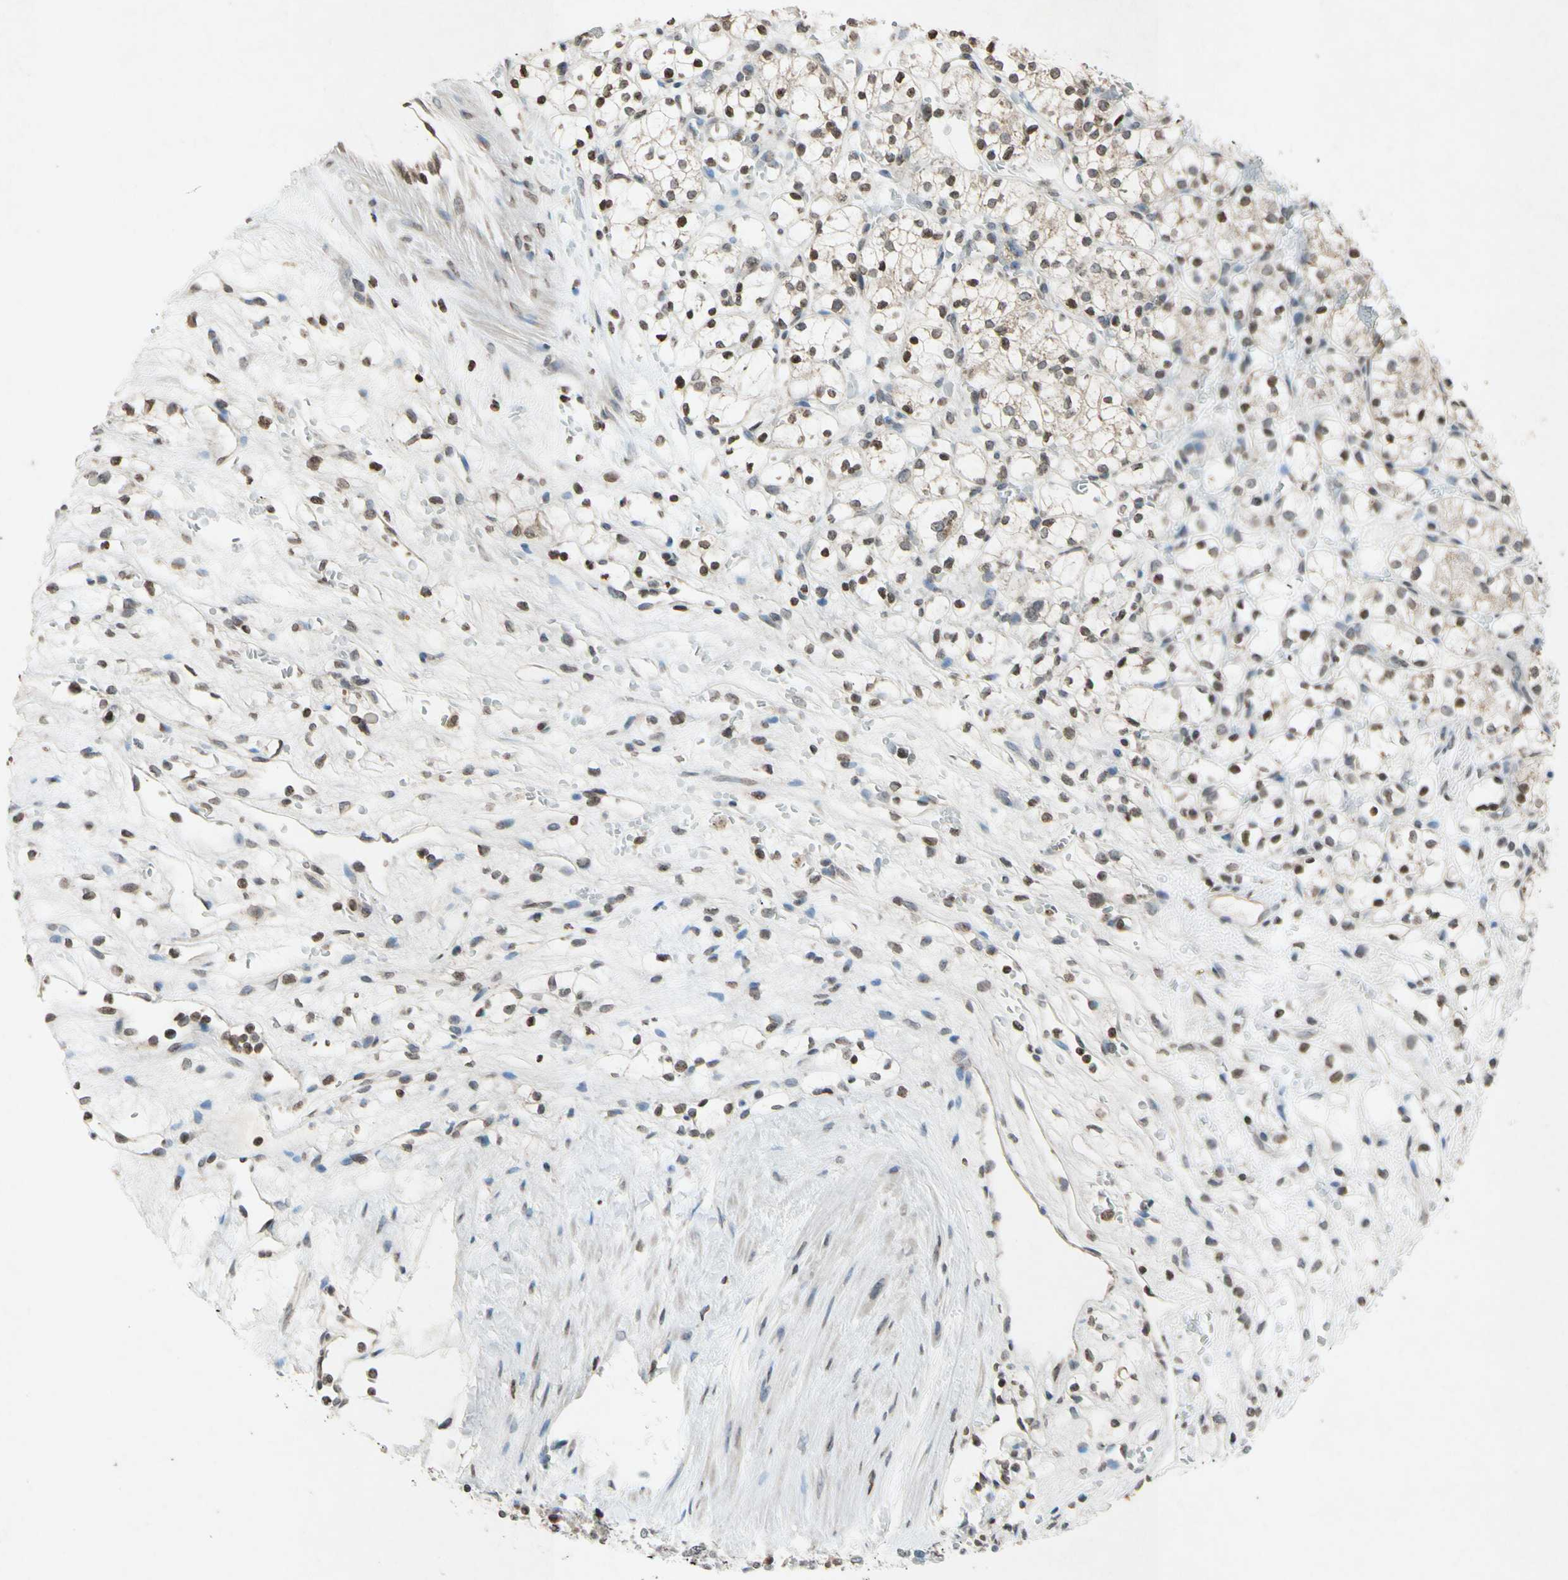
{"staining": {"intensity": "weak", "quantity": ">75%", "location": "cytoplasmic/membranous"}, "tissue": "renal cancer", "cell_type": "Tumor cells", "image_type": "cancer", "snomed": [{"axis": "morphology", "description": "Adenocarcinoma, NOS"}, {"axis": "topography", "description": "Kidney"}], "caption": "Protein expression analysis of renal cancer (adenocarcinoma) shows weak cytoplasmic/membranous expression in about >75% of tumor cells.", "gene": "CLDN11", "patient": {"sex": "female", "age": 60}}